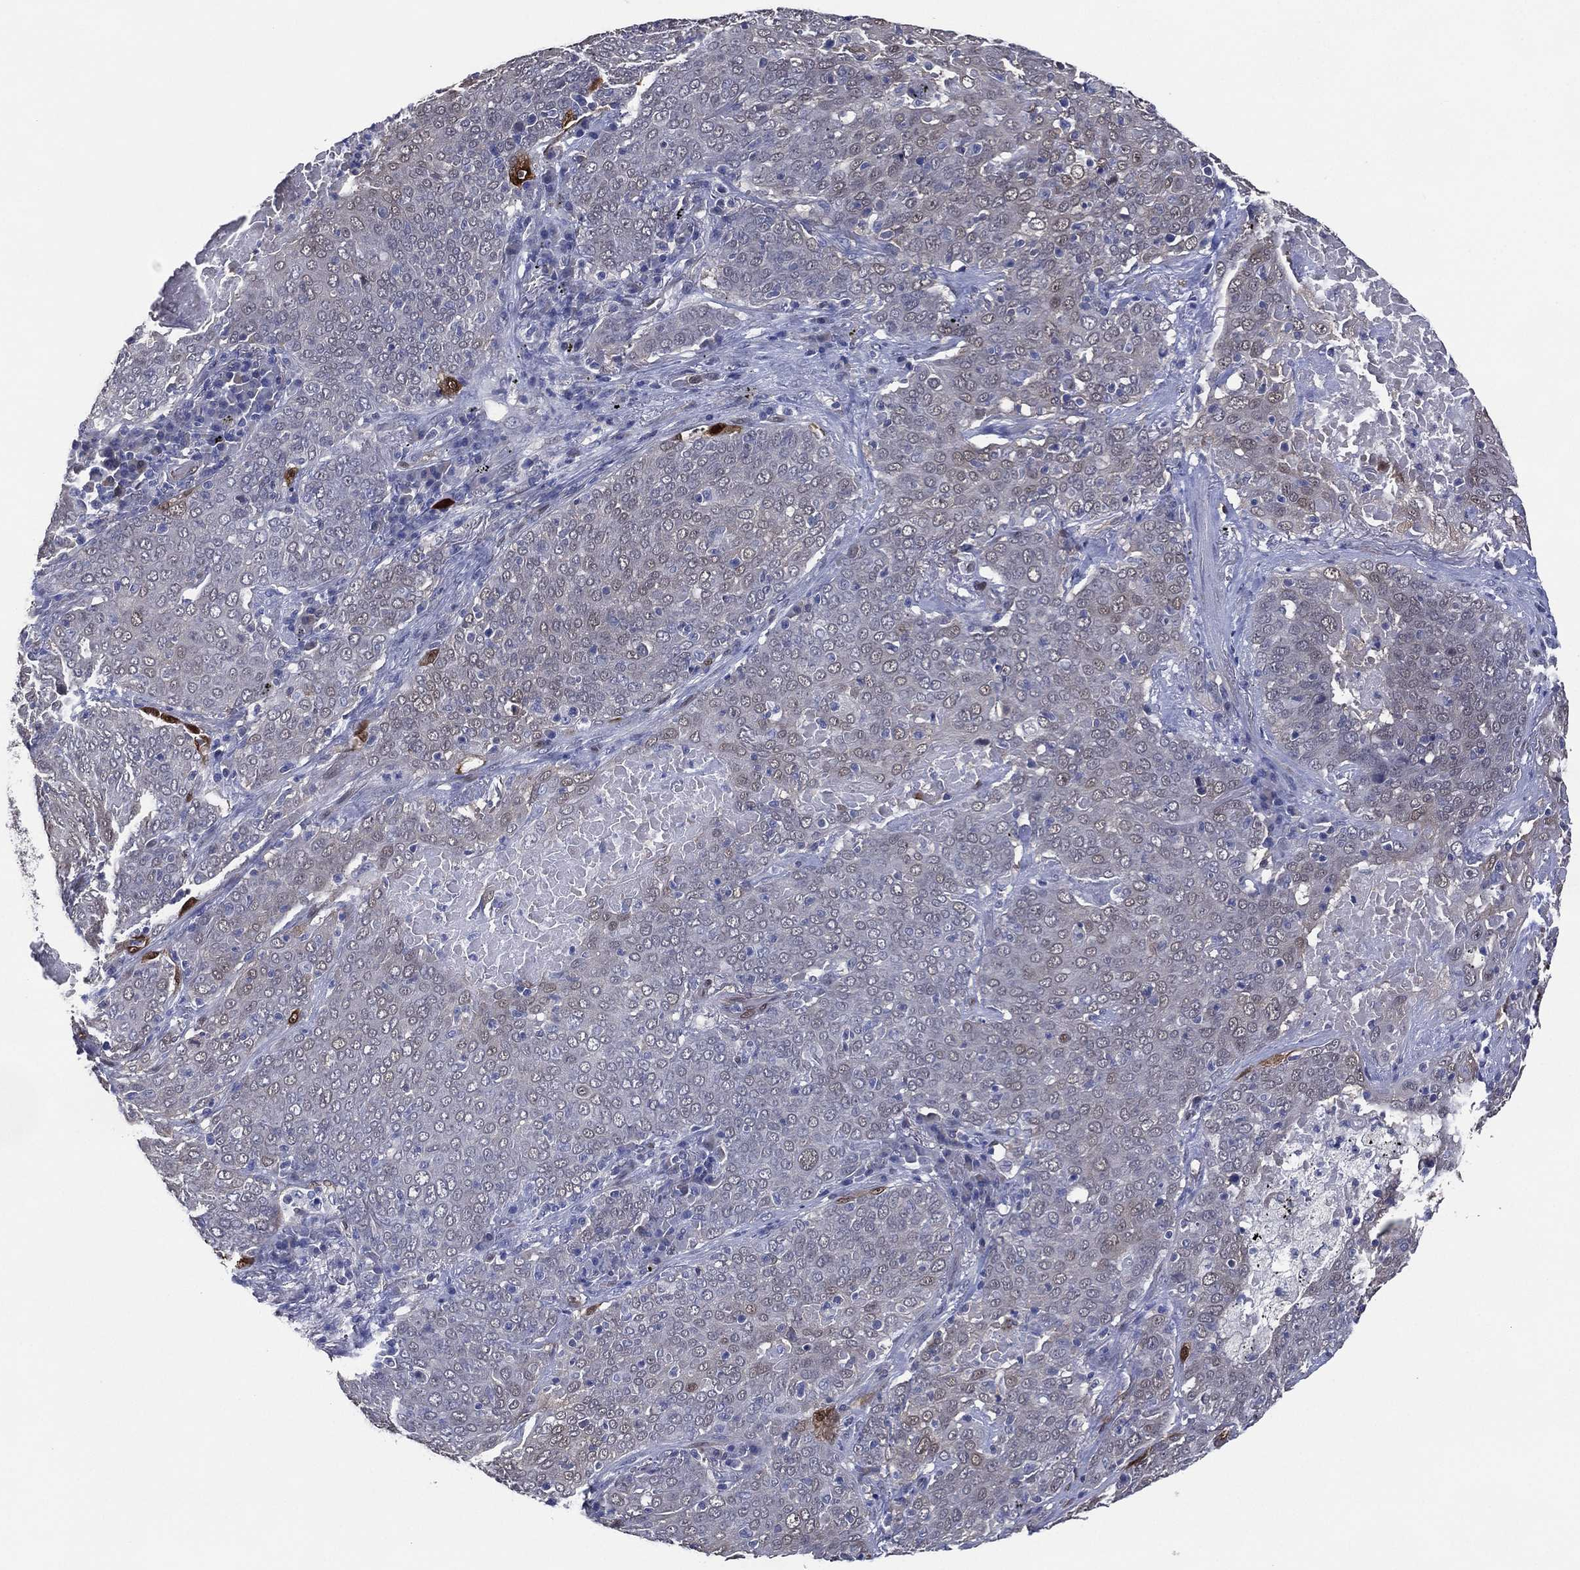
{"staining": {"intensity": "negative", "quantity": "none", "location": "none"}, "tissue": "lung cancer", "cell_type": "Tumor cells", "image_type": "cancer", "snomed": [{"axis": "morphology", "description": "Squamous cell carcinoma, NOS"}, {"axis": "topography", "description": "Lung"}], "caption": "IHC photomicrograph of neoplastic tissue: human lung cancer stained with DAB (3,3'-diaminobenzidine) shows no significant protein positivity in tumor cells.", "gene": "AK1", "patient": {"sex": "male", "age": 82}}